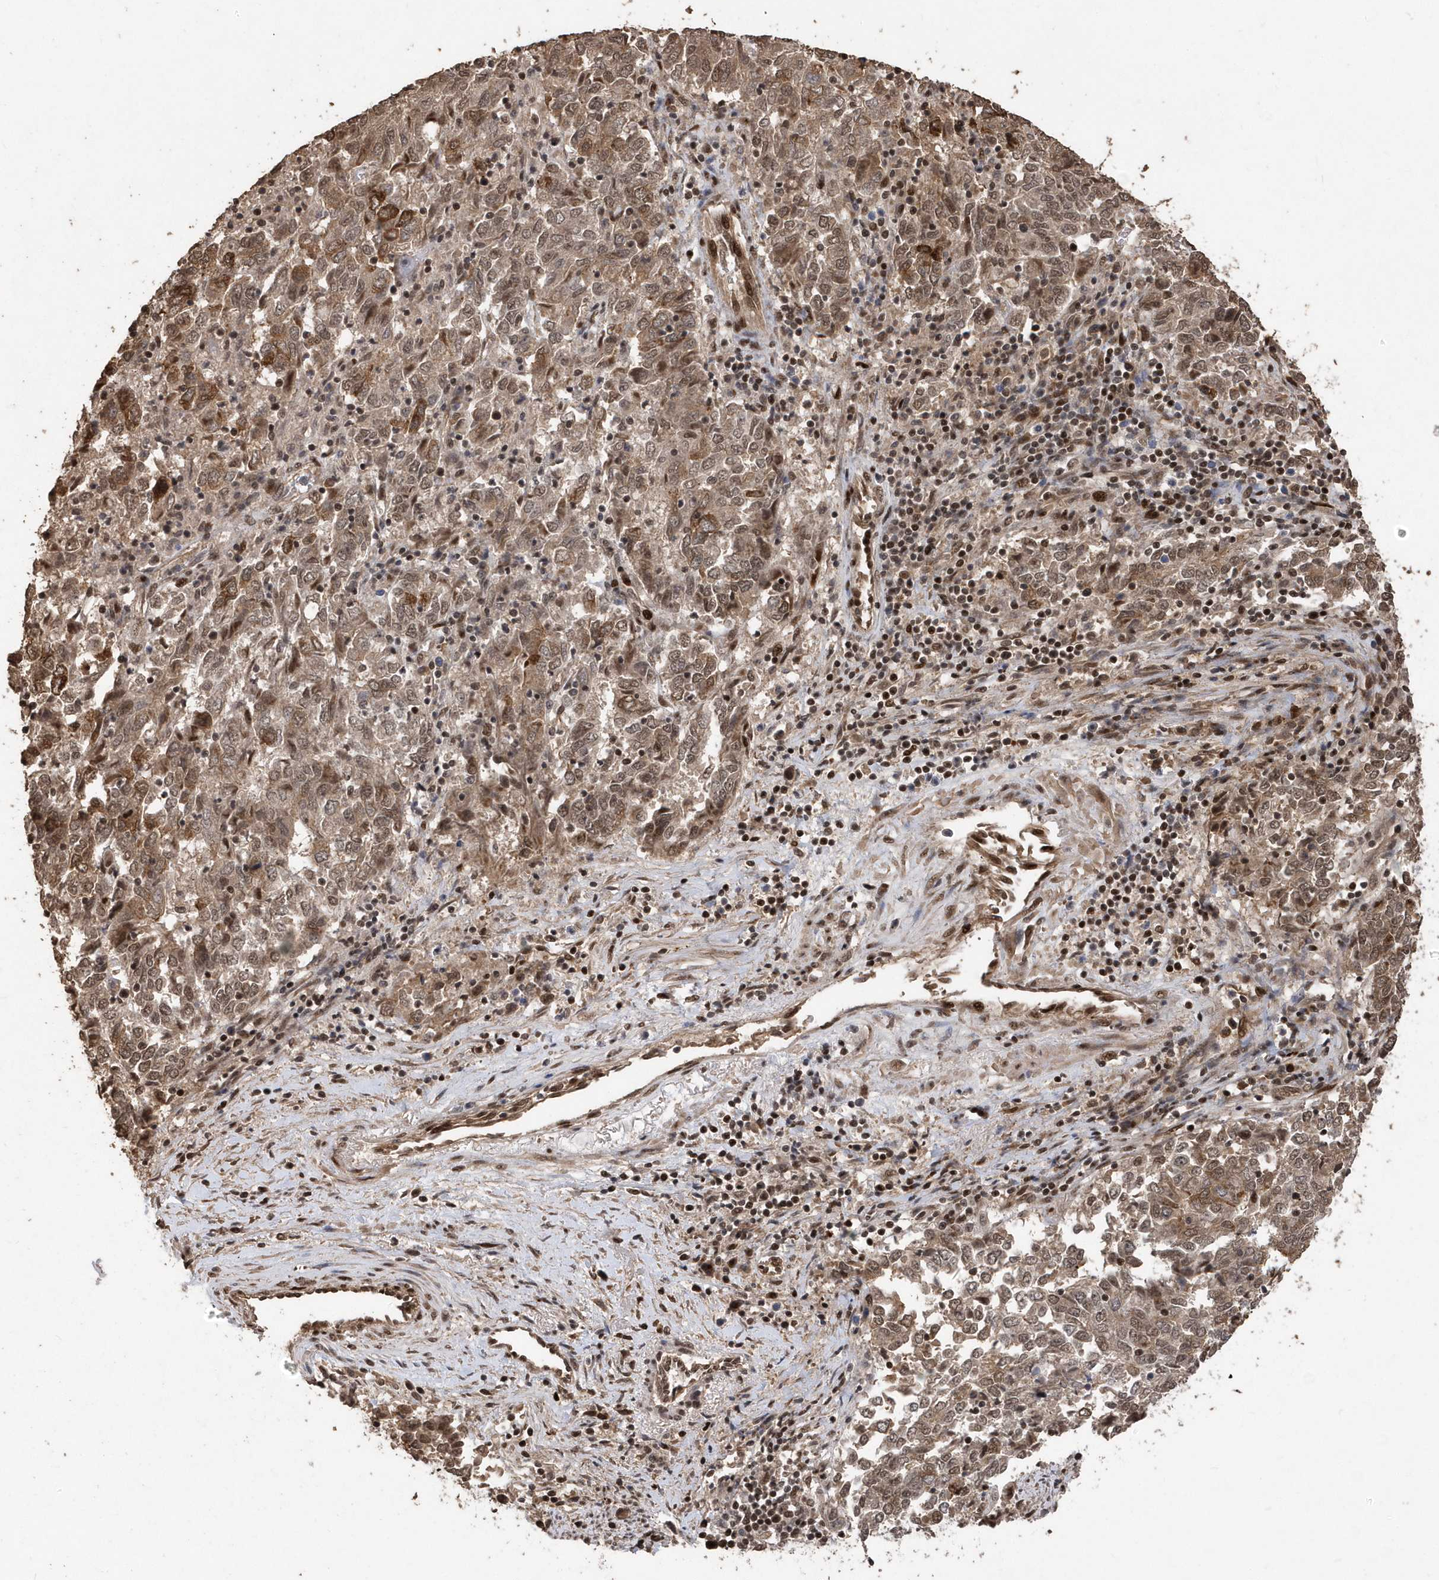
{"staining": {"intensity": "moderate", "quantity": ">75%", "location": "nuclear"}, "tissue": "endometrial cancer", "cell_type": "Tumor cells", "image_type": "cancer", "snomed": [{"axis": "morphology", "description": "Adenocarcinoma, NOS"}, {"axis": "topography", "description": "Endometrium"}], "caption": "IHC histopathology image of neoplastic tissue: human endometrial adenocarcinoma stained using immunohistochemistry reveals medium levels of moderate protein expression localized specifically in the nuclear of tumor cells, appearing as a nuclear brown color.", "gene": "INTS12", "patient": {"sex": "female", "age": 80}}